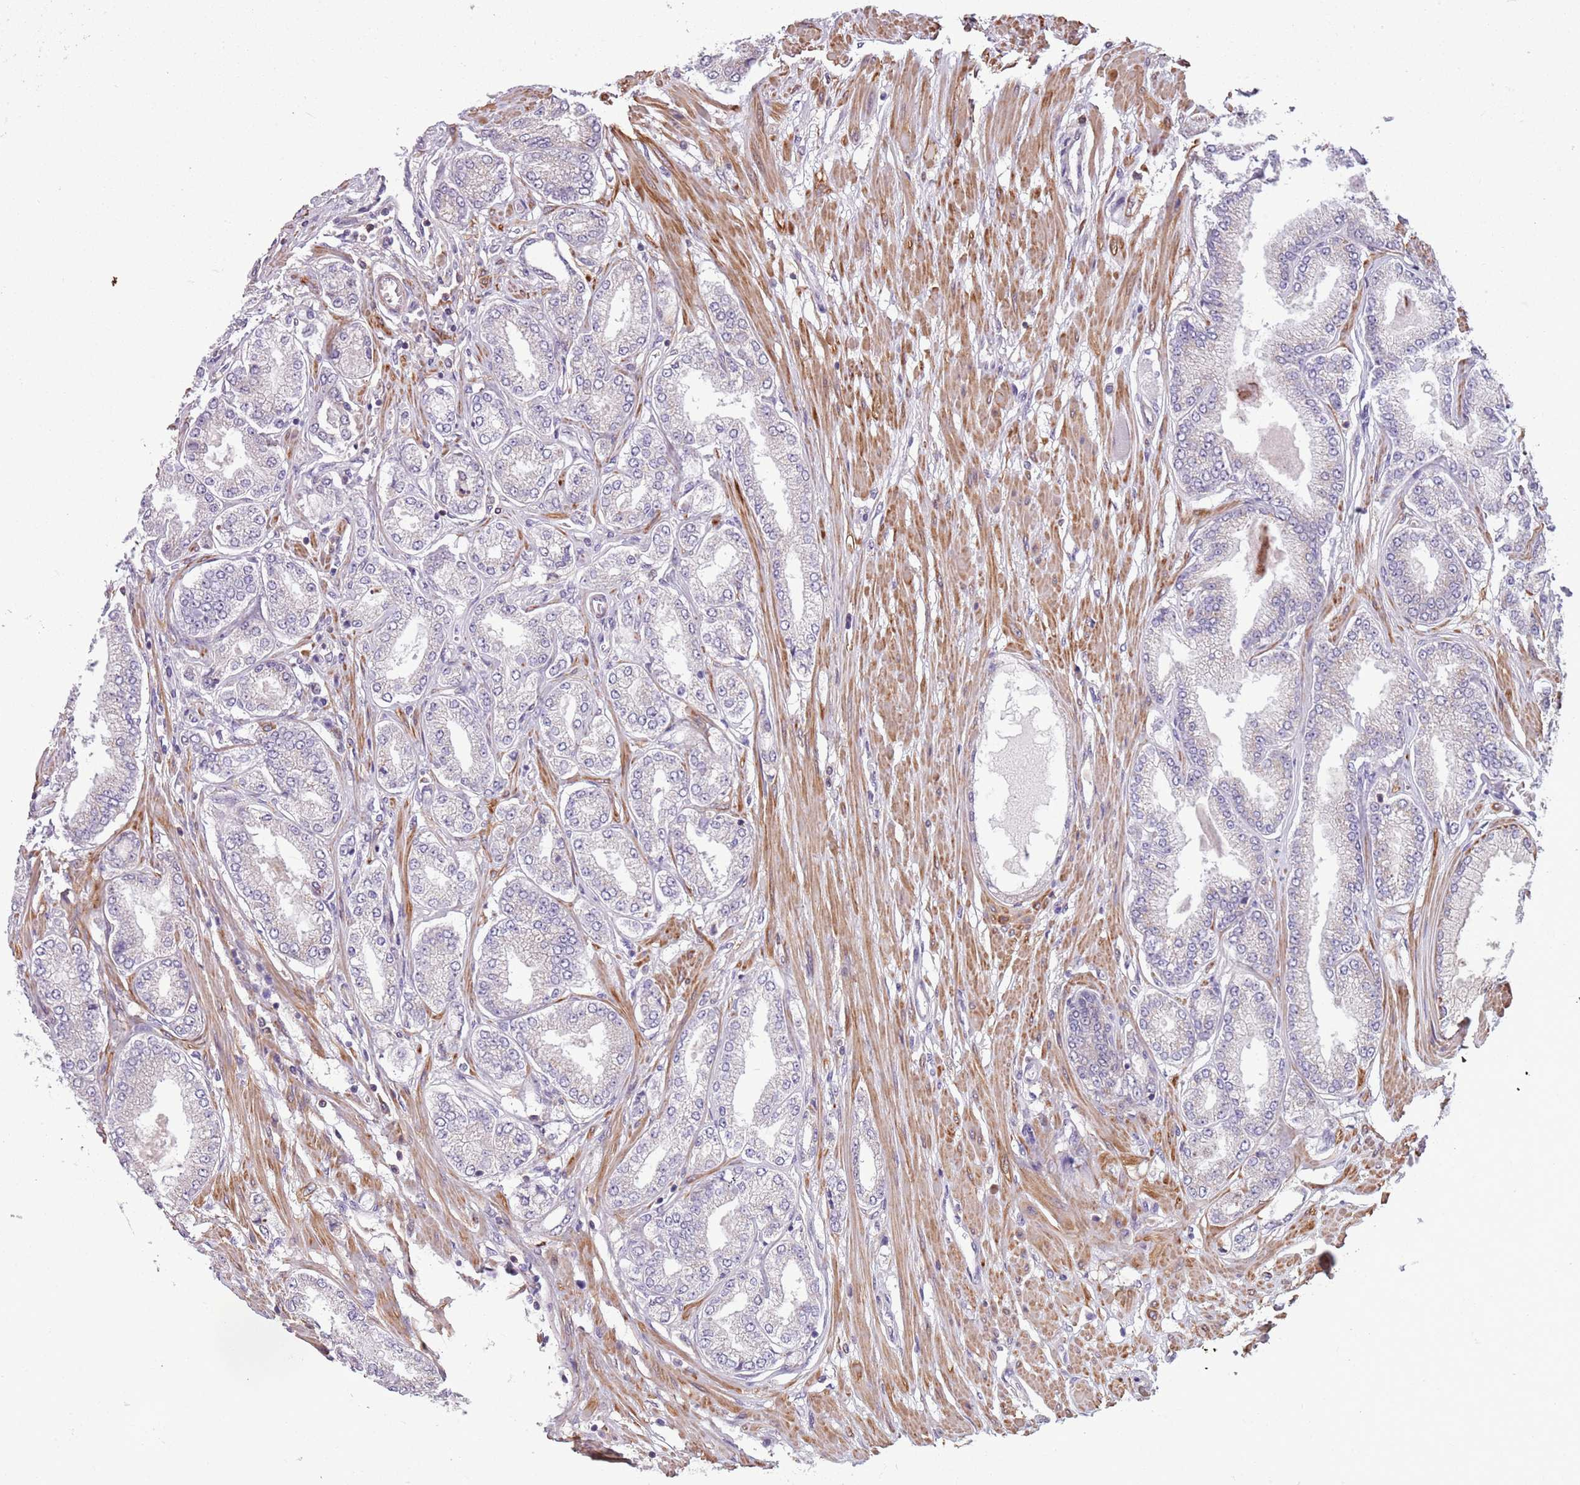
{"staining": {"intensity": "negative", "quantity": "none", "location": "none"}, "tissue": "prostate cancer", "cell_type": "Tumor cells", "image_type": "cancer", "snomed": [{"axis": "morphology", "description": "Adenocarcinoma, Low grade"}, {"axis": "topography", "description": "Prostate"}], "caption": "Protein analysis of prostate low-grade adenocarcinoma demonstrates no significant positivity in tumor cells.", "gene": "JAML", "patient": {"sex": "male", "age": 63}}